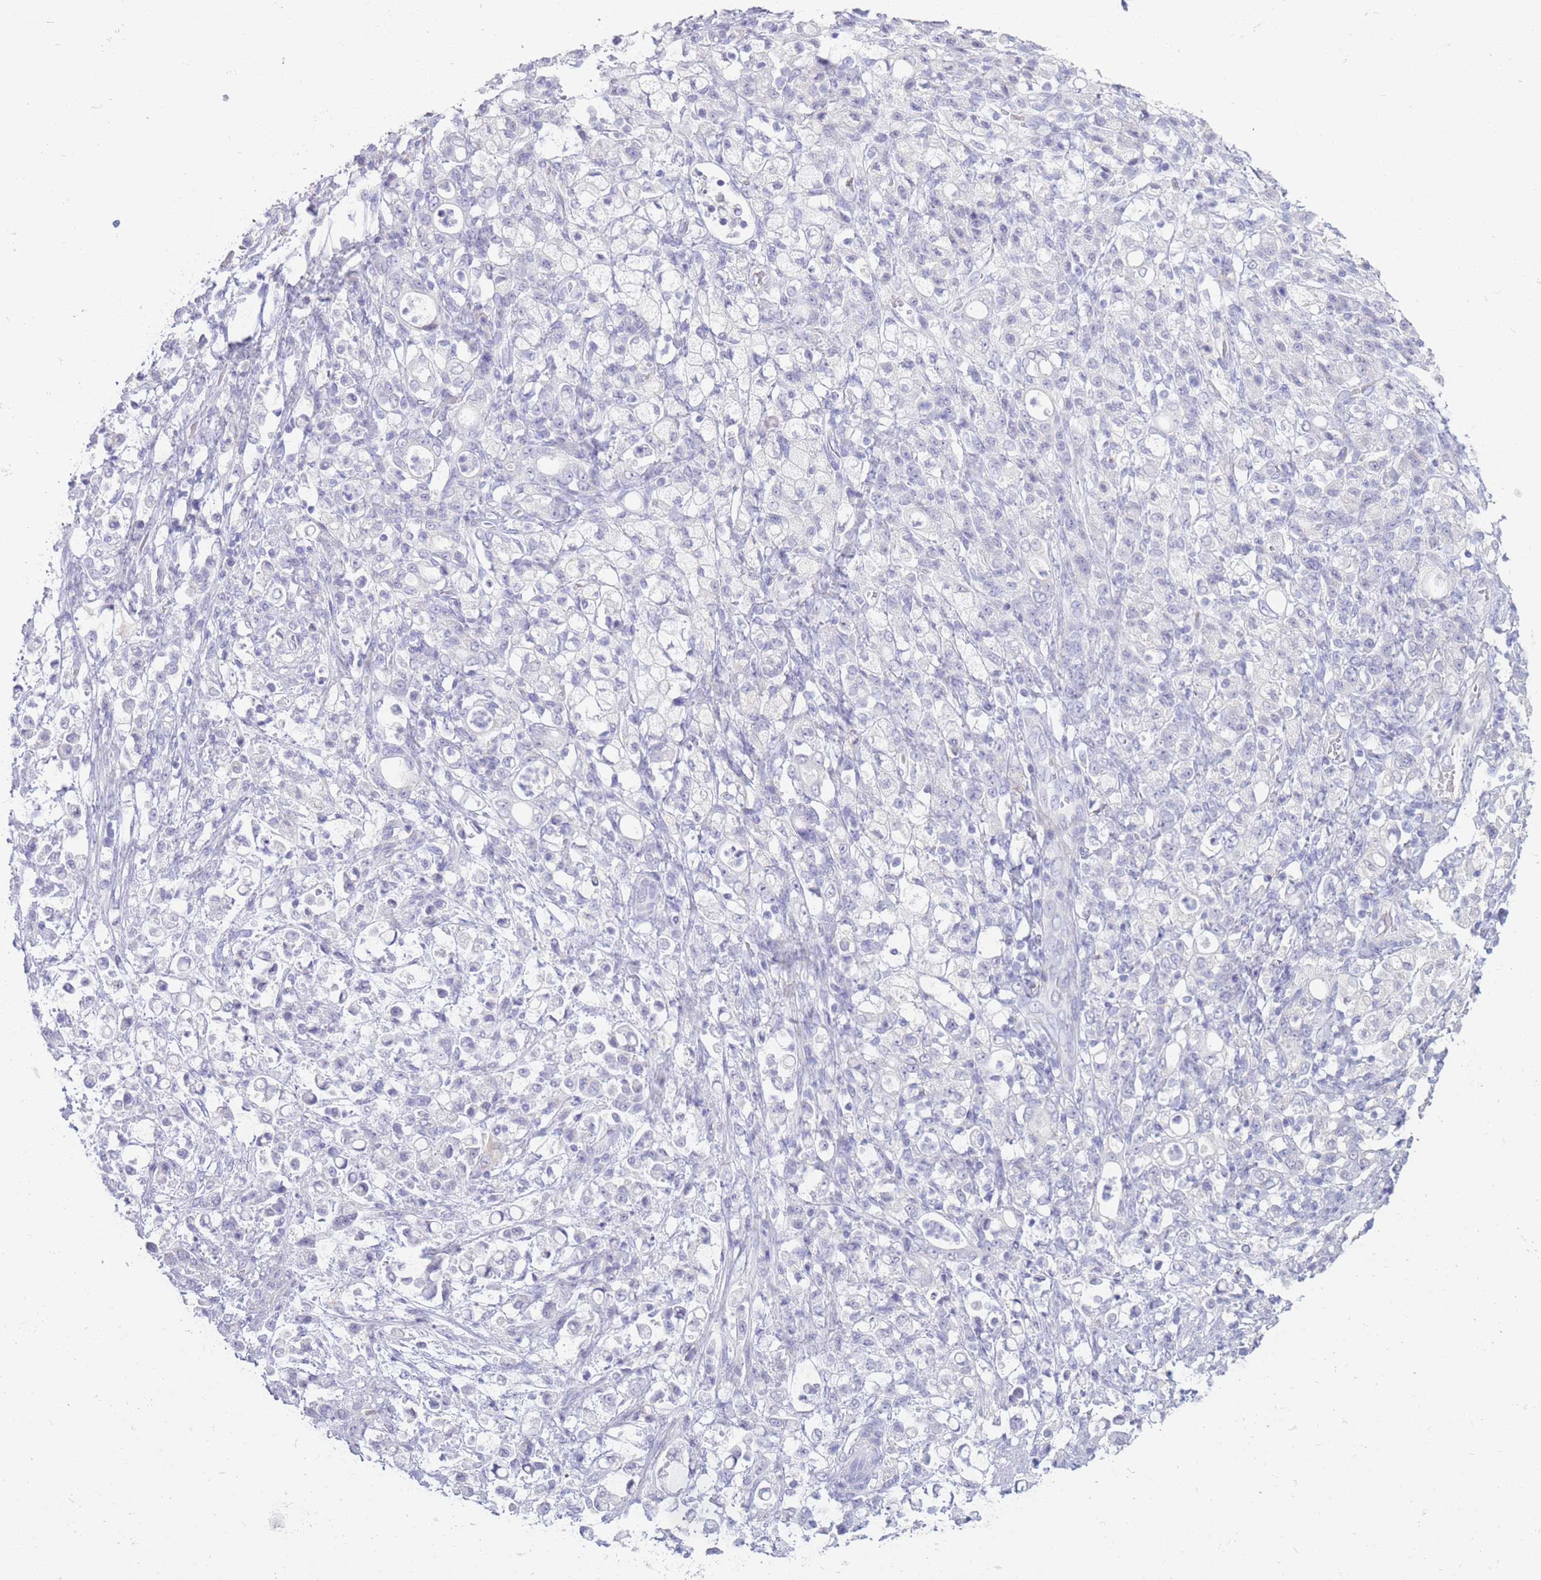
{"staining": {"intensity": "negative", "quantity": "none", "location": "none"}, "tissue": "stomach cancer", "cell_type": "Tumor cells", "image_type": "cancer", "snomed": [{"axis": "morphology", "description": "Adenocarcinoma, NOS"}, {"axis": "topography", "description": "Stomach"}], "caption": "IHC micrograph of human stomach adenocarcinoma stained for a protein (brown), which reveals no positivity in tumor cells. (Brightfield microscopy of DAB IHC at high magnification).", "gene": "CD37", "patient": {"sex": "female", "age": 60}}